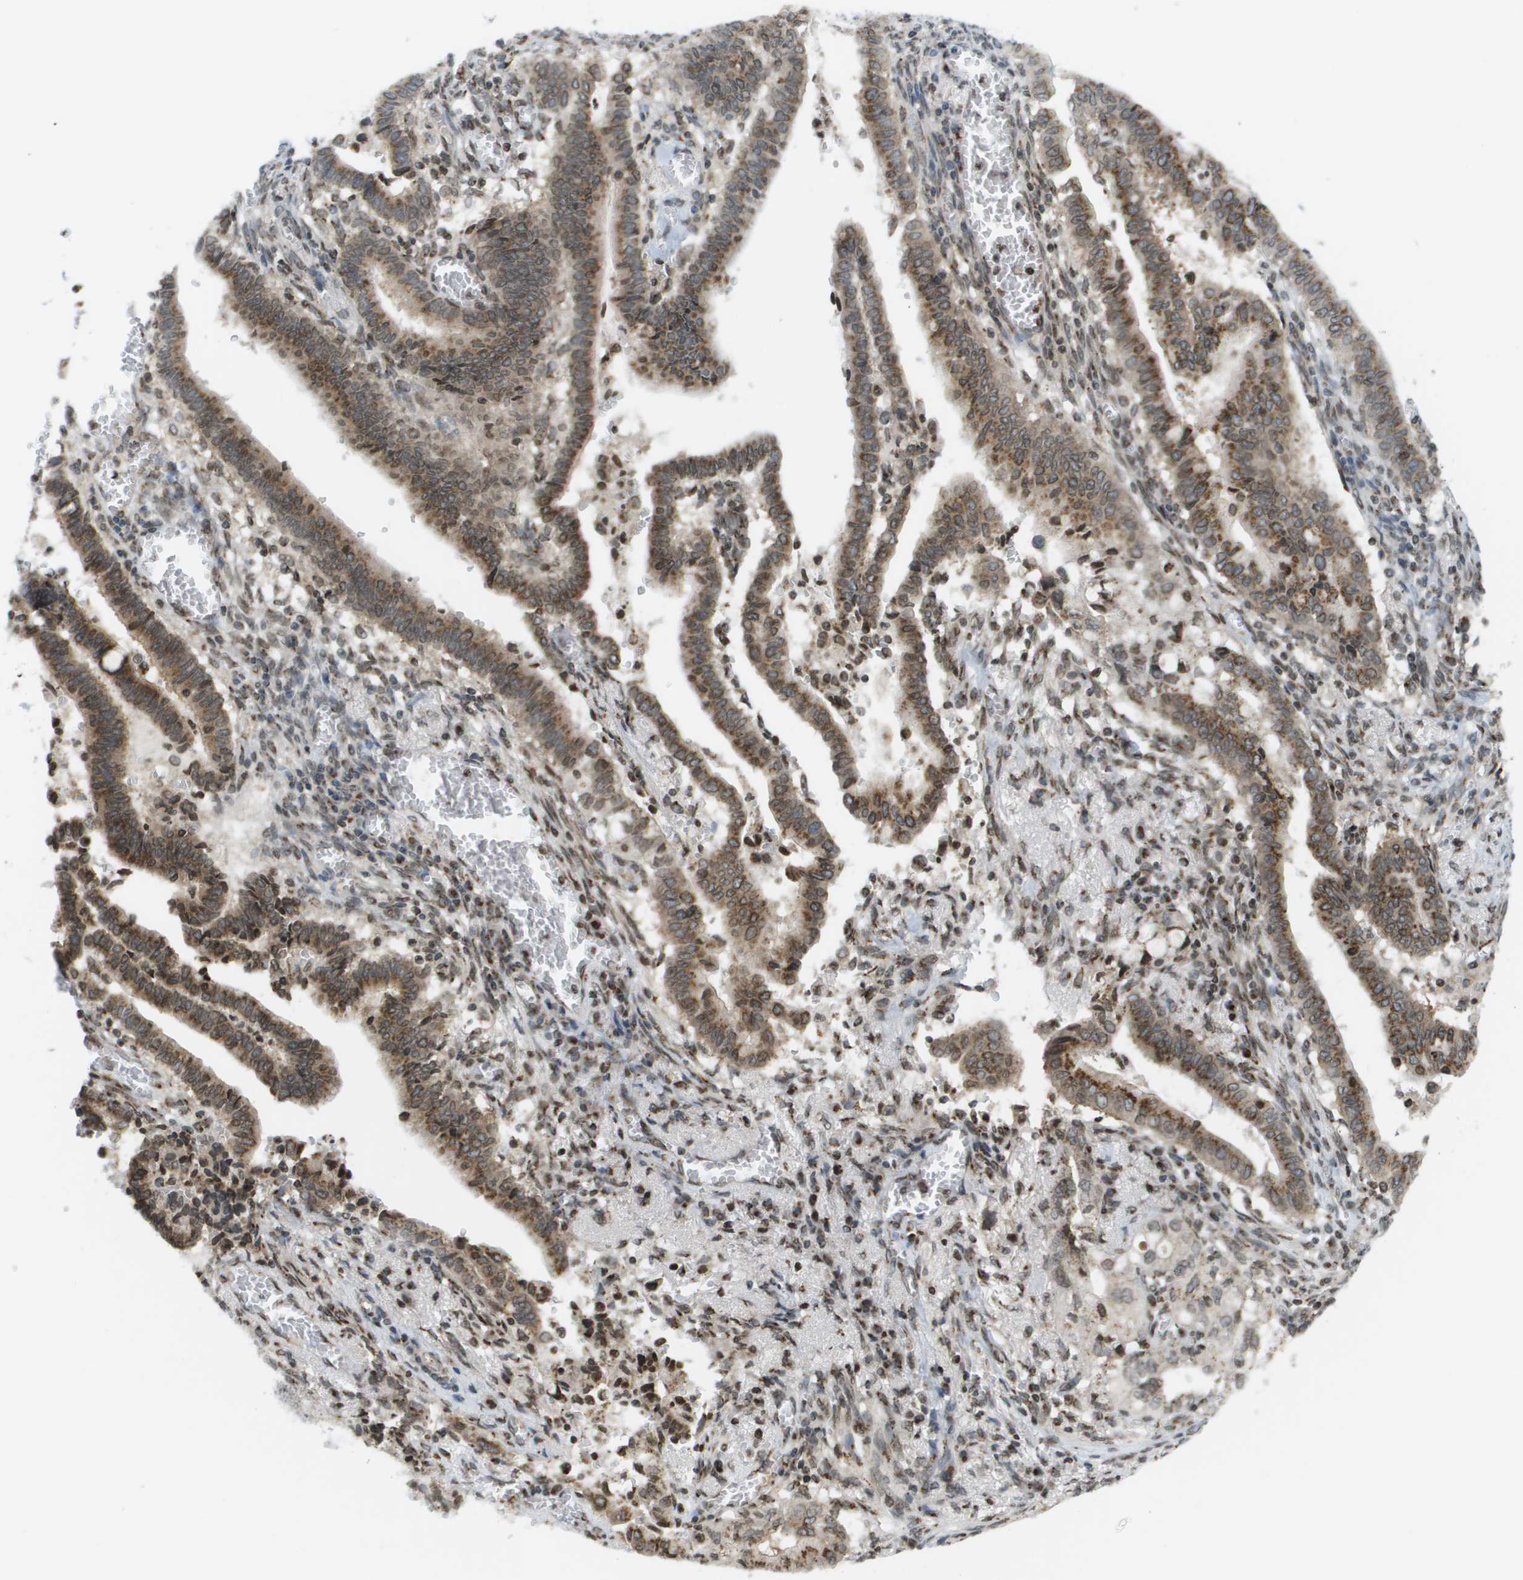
{"staining": {"intensity": "moderate", "quantity": ">75%", "location": "cytoplasmic/membranous,nuclear"}, "tissue": "cervical cancer", "cell_type": "Tumor cells", "image_type": "cancer", "snomed": [{"axis": "morphology", "description": "Adenocarcinoma, NOS"}, {"axis": "topography", "description": "Cervix"}], "caption": "This histopathology image displays cervical cancer (adenocarcinoma) stained with immunohistochemistry (IHC) to label a protein in brown. The cytoplasmic/membranous and nuclear of tumor cells show moderate positivity for the protein. Nuclei are counter-stained blue.", "gene": "EVC", "patient": {"sex": "female", "age": 44}}